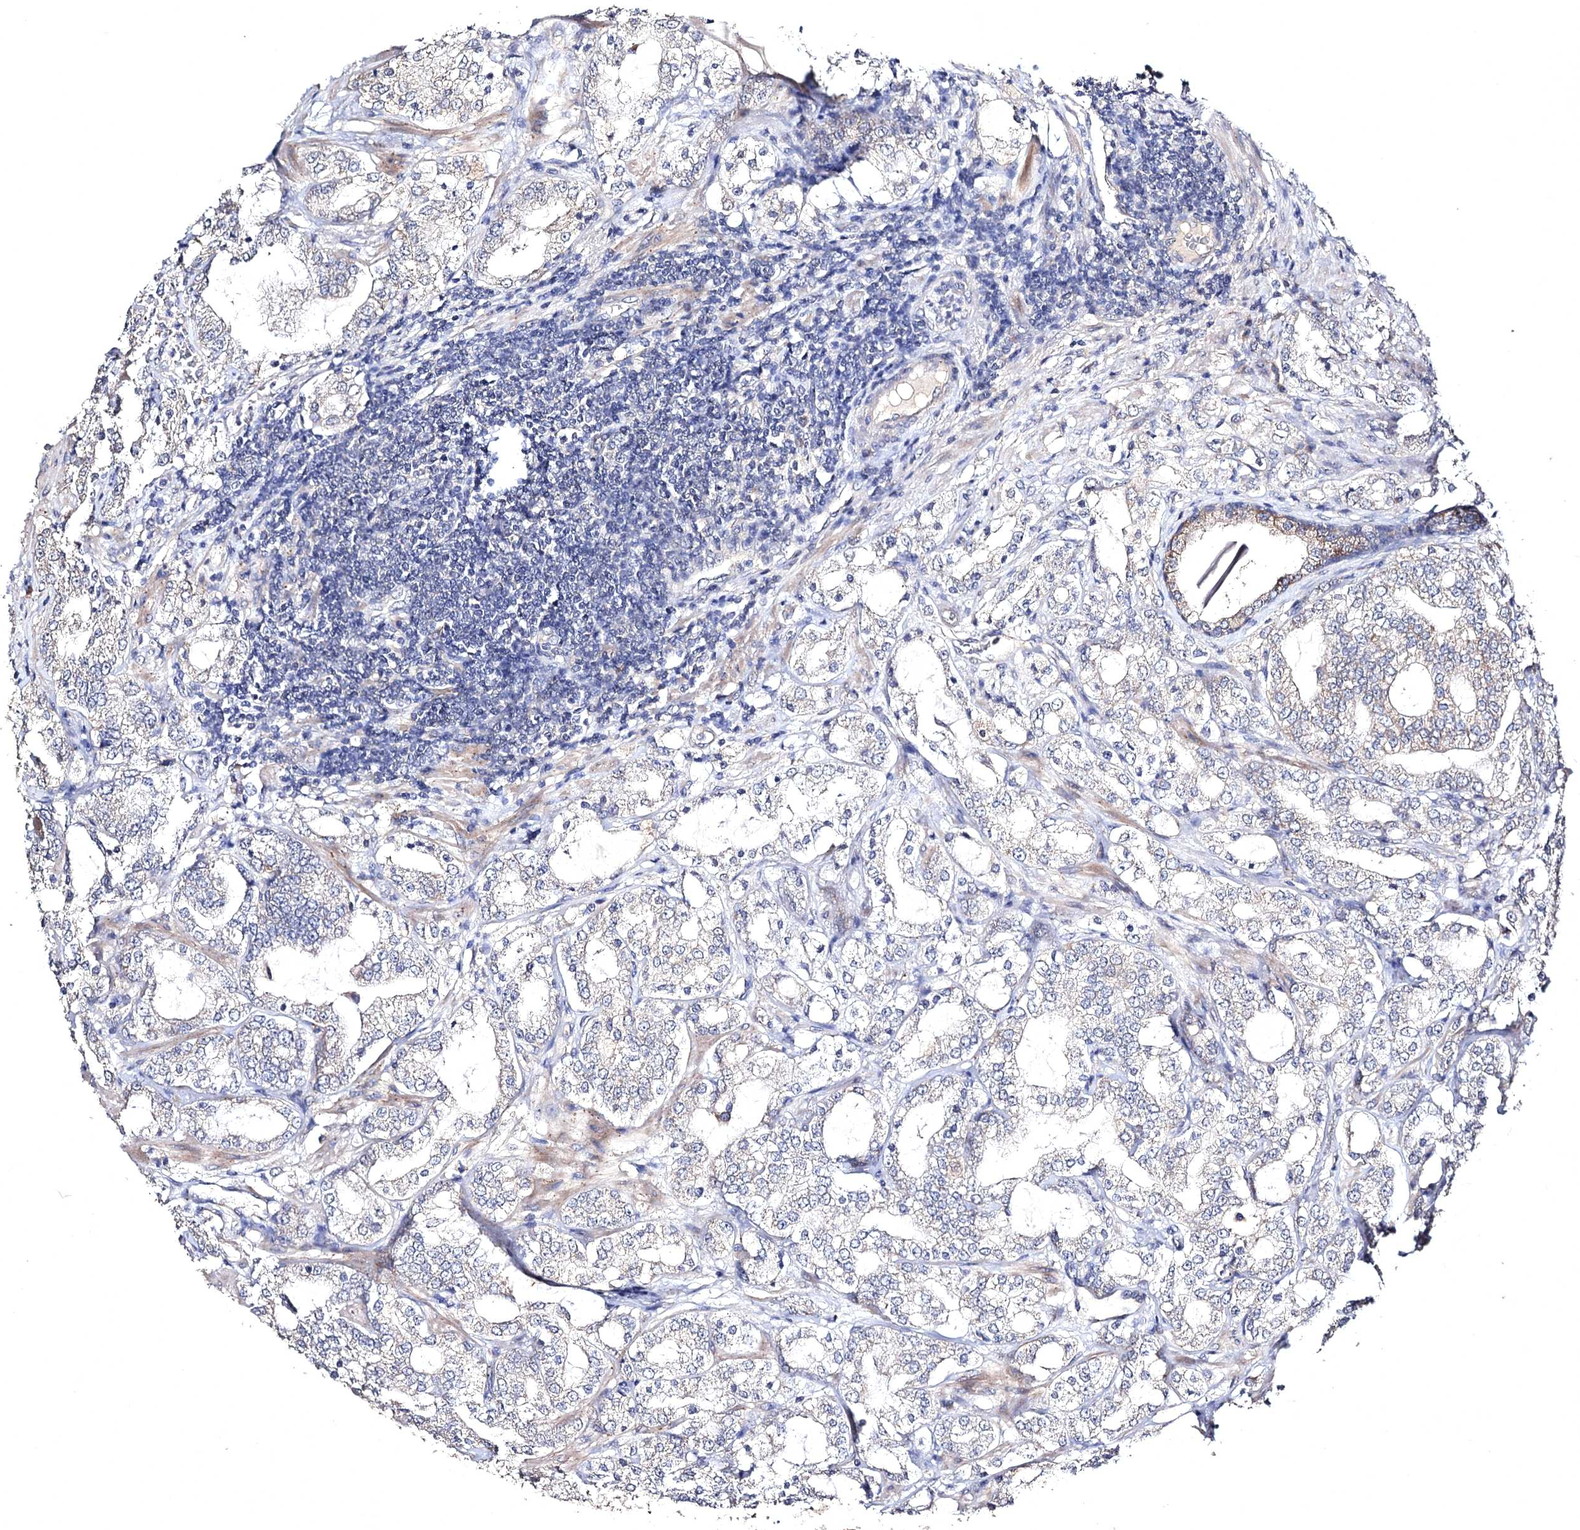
{"staining": {"intensity": "negative", "quantity": "none", "location": "none"}, "tissue": "prostate cancer", "cell_type": "Tumor cells", "image_type": "cancer", "snomed": [{"axis": "morphology", "description": "Adenocarcinoma, High grade"}, {"axis": "topography", "description": "Prostate"}], "caption": "The photomicrograph exhibits no staining of tumor cells in prostate cancer (high-grade adenocarcinoma).", "gene": "SEMA4G", "patient": {"sex": "male", "age": 64}}